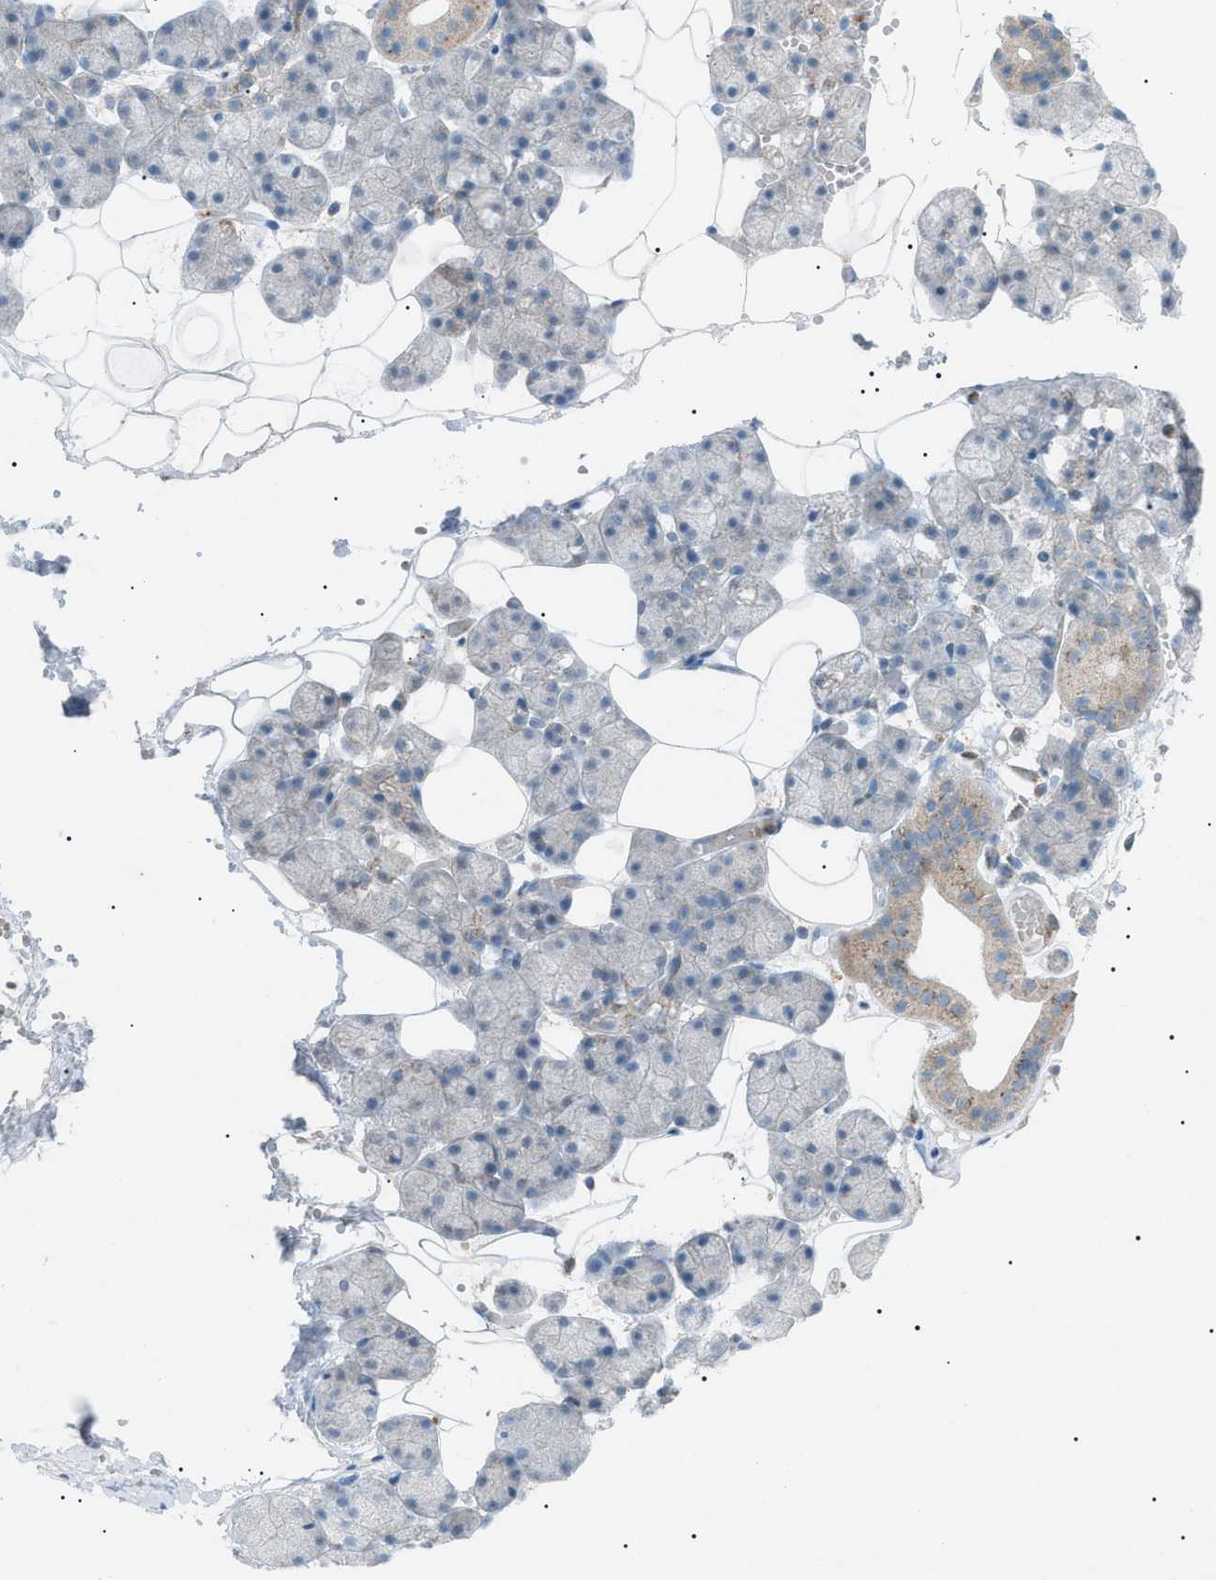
{"staining": {"intensity": "strong", "quantity": "<25%", "location": "cytoplasmic/membranous"}, "tissue": "salivary gland", "cell_type": "Glandular cells", "image_type": "normal", "snomed": [{"axis": "morphology", "description": "Normal tissue, NOS"}, {"axis": "topography", "description": "Salivary gland"}], "caption": "Salivary gland stained with DAB immunohistochemistry demonstrates medium levels of strong cytoplasmic/membranous positivity in about <25% of glandular cells.", "gene": "BTK", "patient": {"sex": "male", "age": 62}}